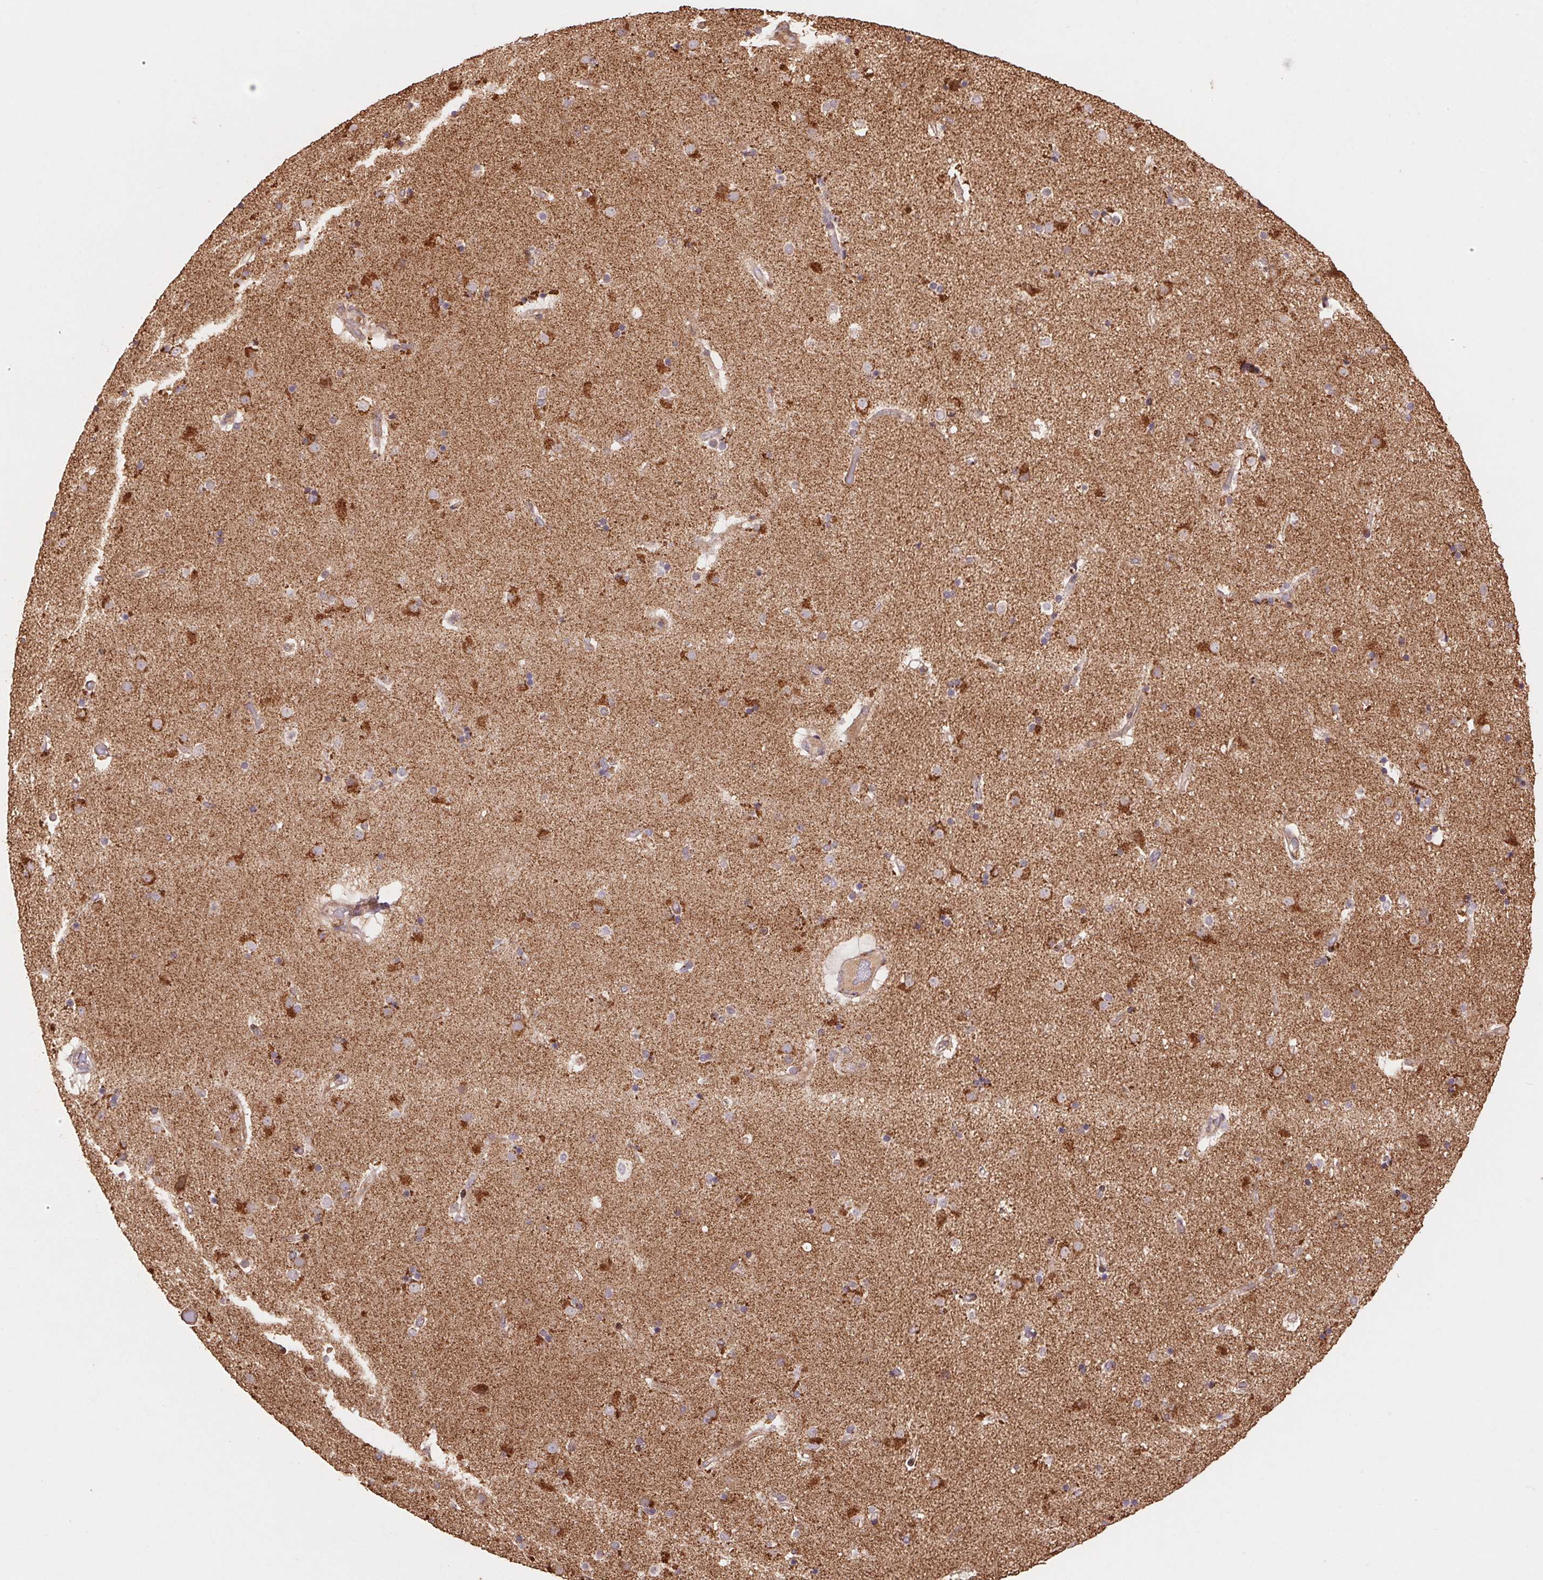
{"staining": {"intensity": "negative", "quantity": "none", "location": "none"}, "tissue": "caudate", "cell_type": "Glial cells", "image_type": "normal", "snomed": [{"axis": "morphology", "description": "Normal tissue, NOS"}, {"axis": "topography", "description": "Lateral ventricle wall"}], "caption": "Caudate was stained to show a protein in brown. There is no significant expression in glial cells. (Brightfield microscopy of DAB (3,3'-diaminobenzidine) immunohistochemistry (IHC) at high magnification).", "gene": "PDHA1", "patient": {"sex": "female", "age": 71}}